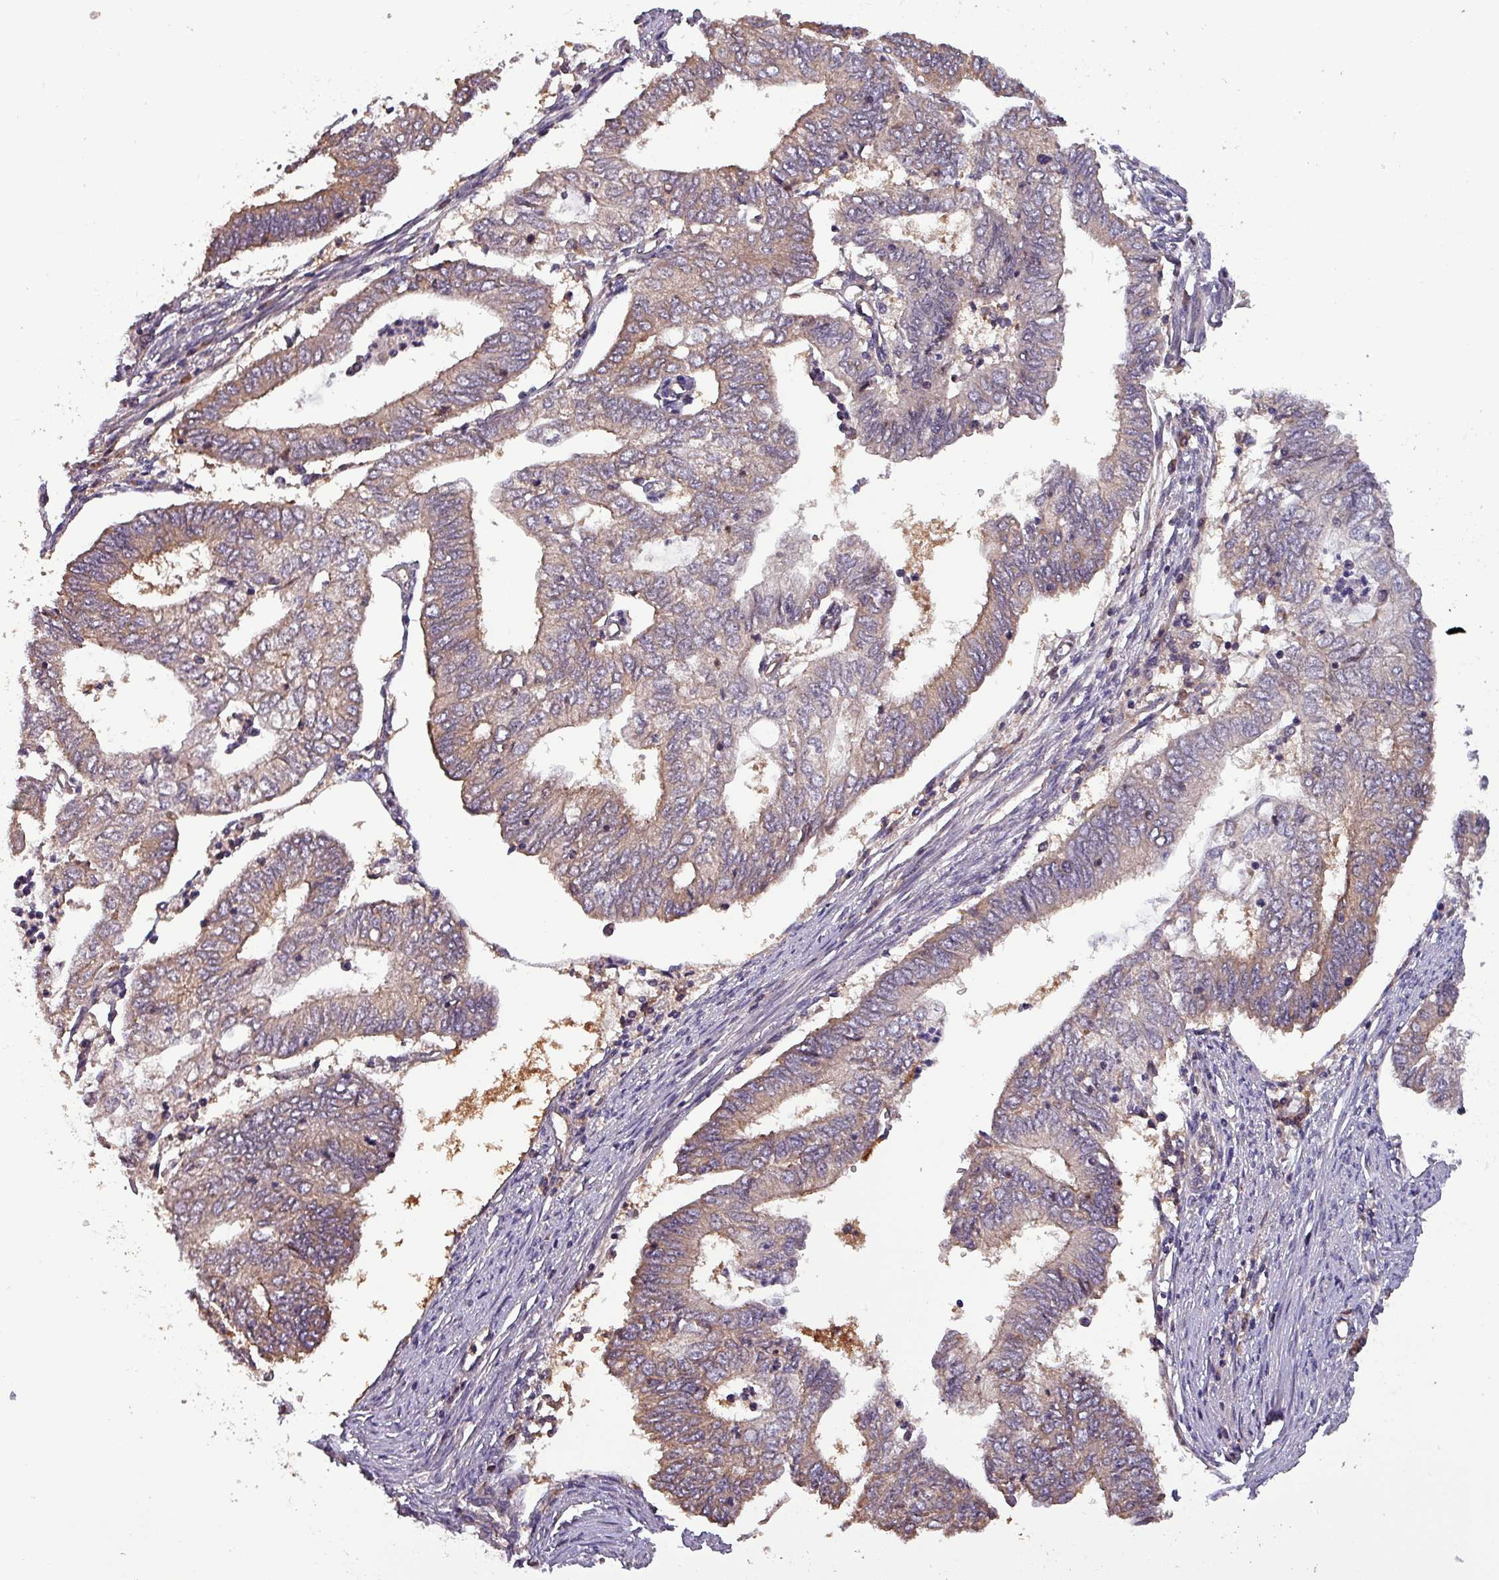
{"staining": {"intensity": "weak", "quantity": "<25%", "location": "cytoplasmic/membranous"}, "tissue": "endometrial cancer", "cell_type": "Tumor cells", "image_type": "cancer", "snomed": [{"axis": "morphology", "description": "Adenocarcinoma, NOS"}, {"axis": "topography", "description": "Endometrium"}], "caption": "DAB (3,3'-diaminobenzidine) immunohistochemical staining of human endometrial adenocarcinoma exhibits no significant expression in tumor cells.", "gene": "PAFAH1B2", "patient": {"sex": "female", "age": 68}}